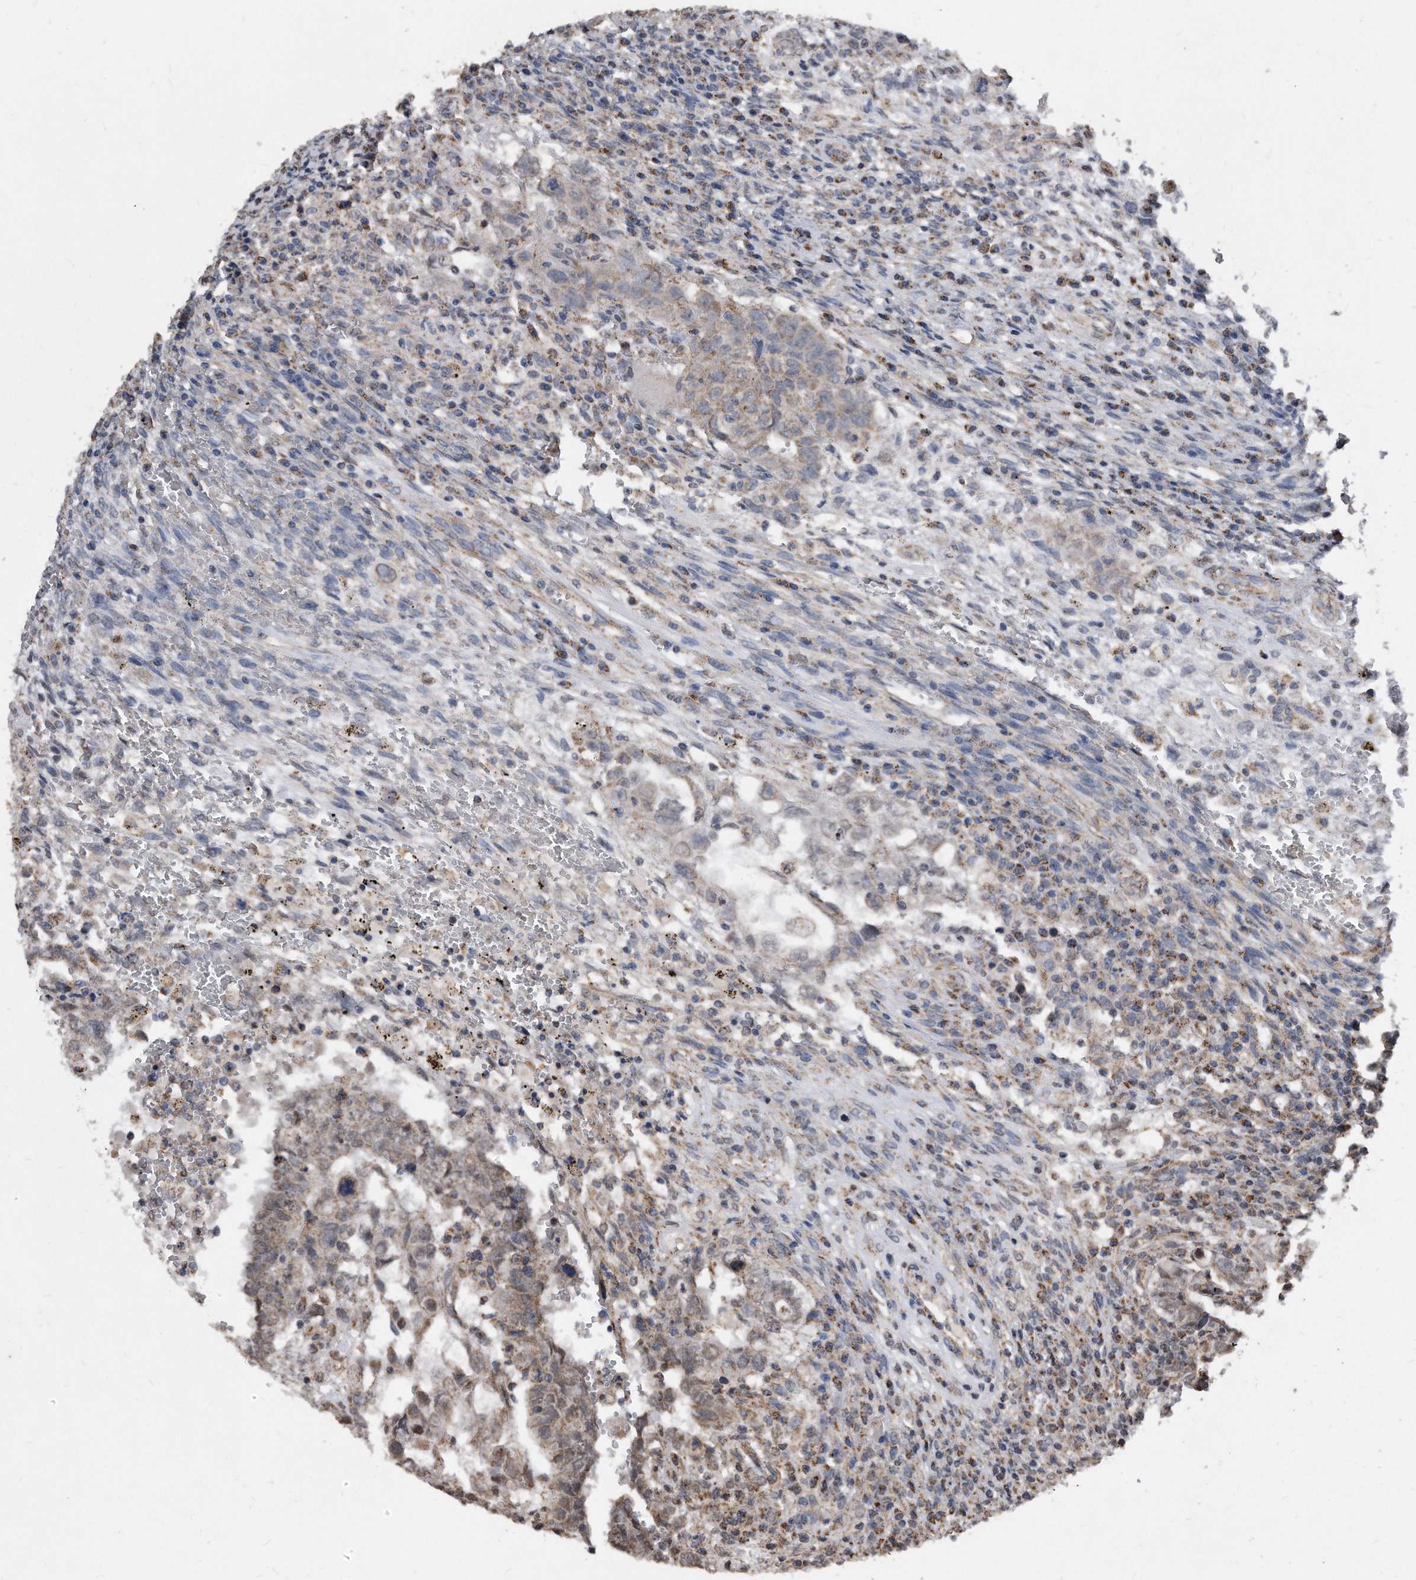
{"staining": {"intensity": "weak", "quantity": "25%-75%", "location": "cytoplasmic/membranous,nuclear"}, "tissue": "testis cancer", "cell_type": "Tumor cells", "image_type": "cancer", "snomed": [{"axis": "morphology", "description": "Carcinoma, Embryonal, NOS"}, {"axis": "topography", "description": "Testis"}], "caption": "Immunohistochemical staining of human embryonal carcinoma (testis) exhibits low levels of weak cytoplasmic/membranous and nuclear protein expression in about 25%-75% of tumor cells.", "gene": "DUSP22", "patient": {"sex": "male", "age": 26}}